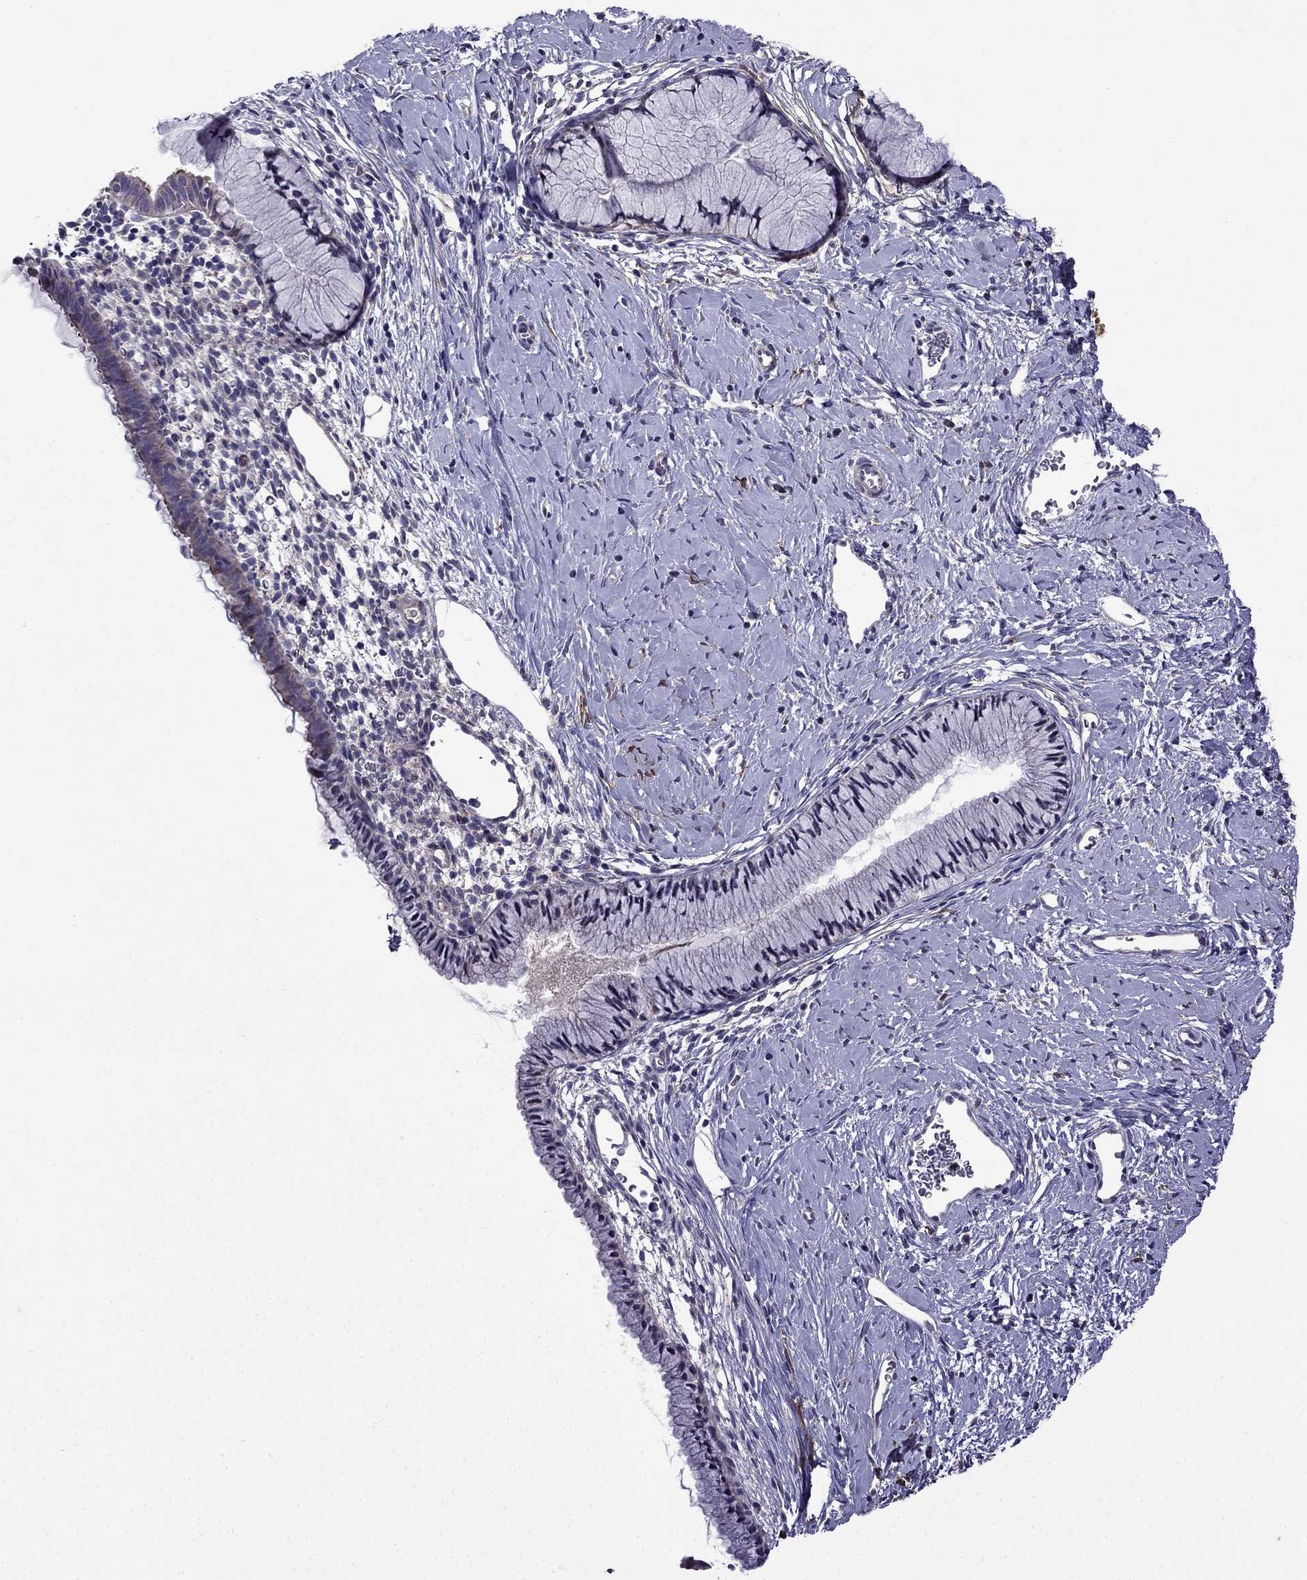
{"staining": {"intensity": "negative", "quantity": "none", "location": "none"}, "tissue": "cervix", "cell_type": "Glandular cells", "image_type": "normal", "snomed": [{"axis": "morphology", "description": "Normal tissue, NOS"}, {"axis": "topography", "description": "Cervix"}], "caption": "The immunohistochemistry (IHC) micrograph has no significant staining in glandular cells of cervix. (DAB (3,3'-diaminobenzidine) IHC visualized using brightfield microscopy, high magnification).", "gene": "PI16", "patient": {"sex": "female", "age": 40}}